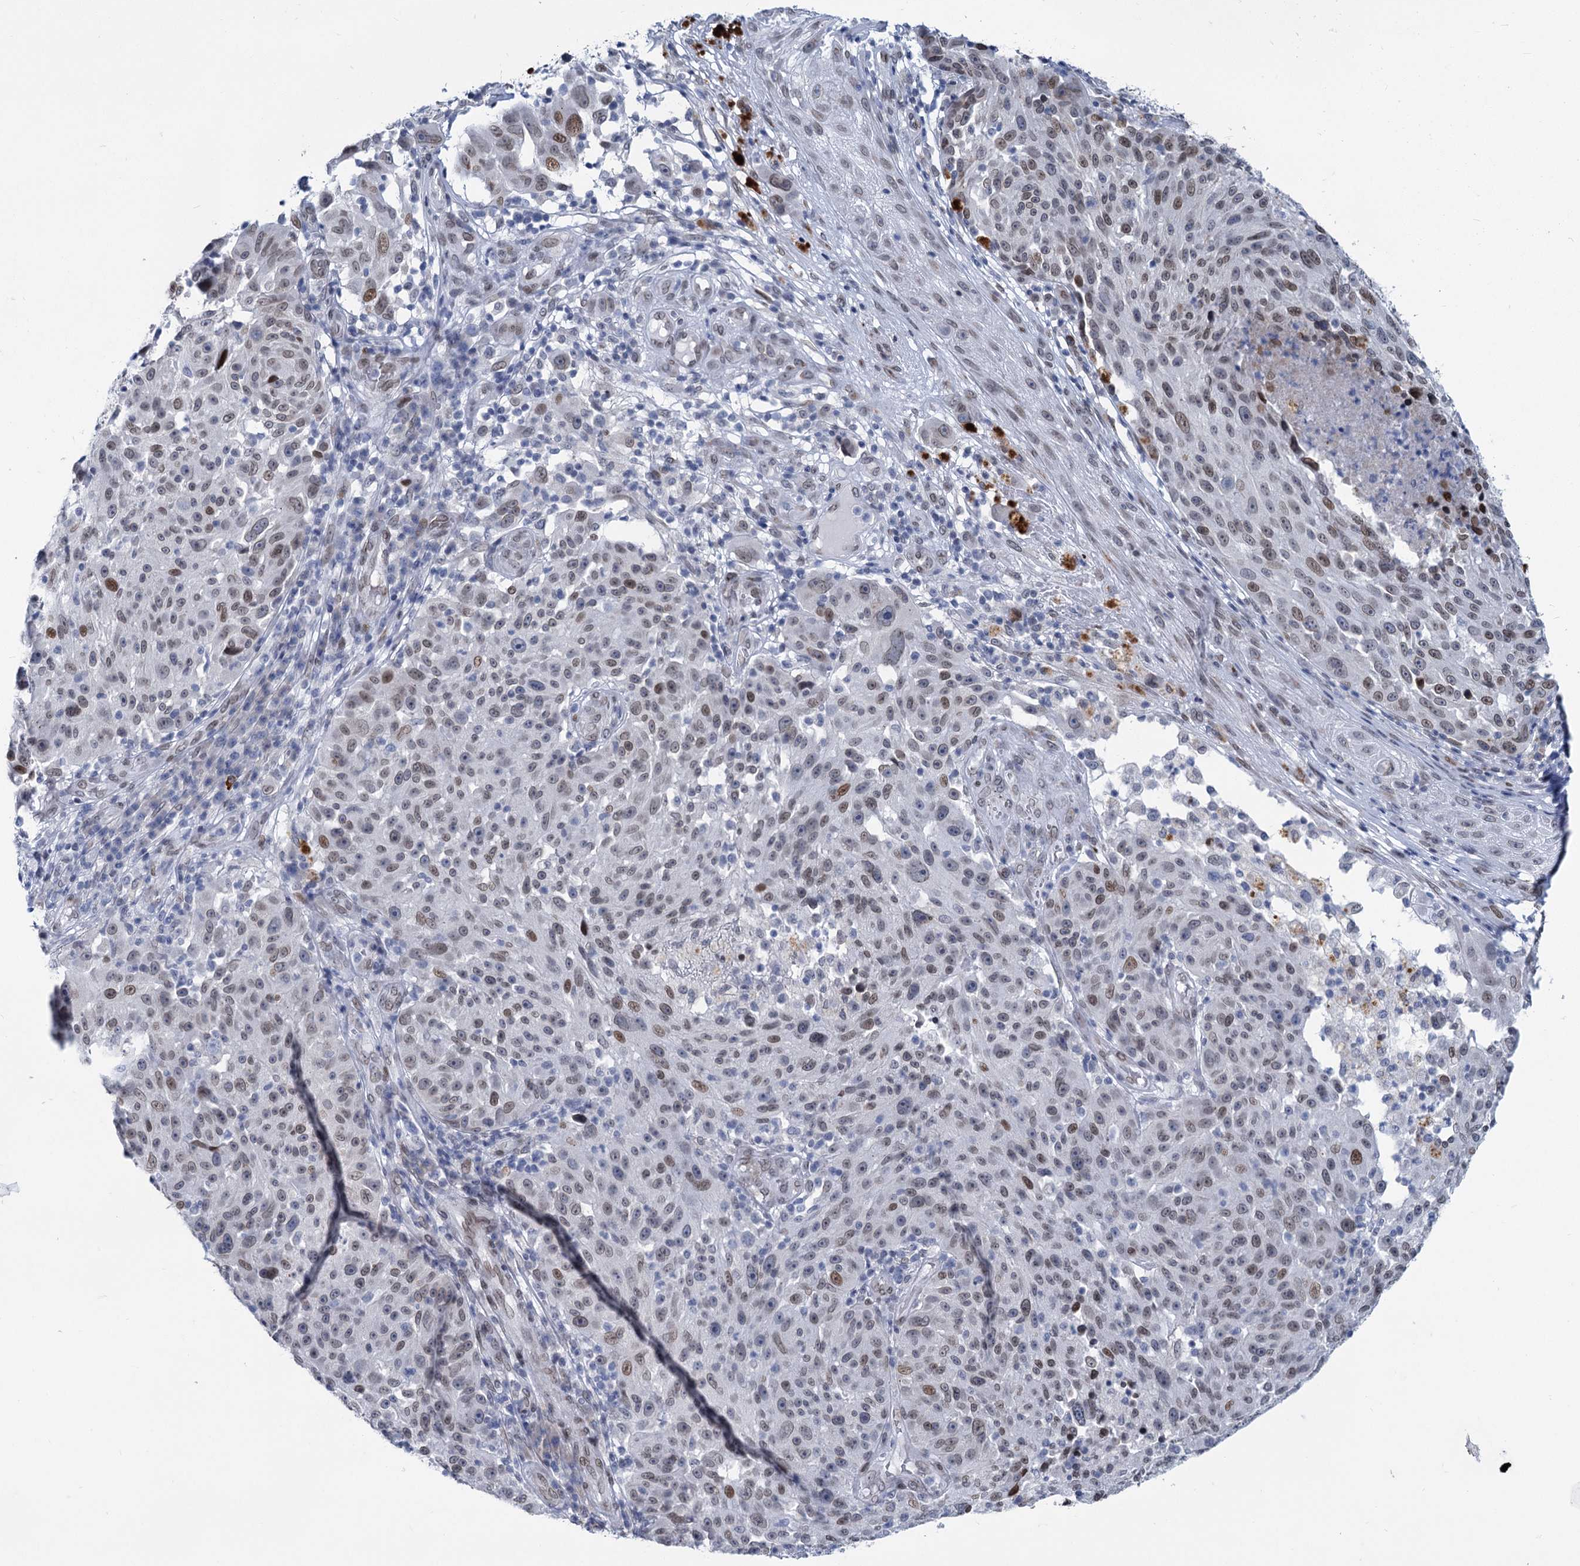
{"staining": {"intensity": "weak", "quantity": ">75%", "location": "nuclear"}, "tissue": "melanoma", "cell_type": "Tumor cells", "image_type": "cancer", "snomed": [{"axis": "morphology", "description": "Malignant melanoma, NOS"}, {"axis": "topography", "description": "Skin"}], "caption": "Immunohistochemical staining of malignant melanoma reveals low levels of weak nuclear positivity in about >75% of tumor cells.", "gene": "PRSS35", "patient": {"sex": "male", "age": 53}}